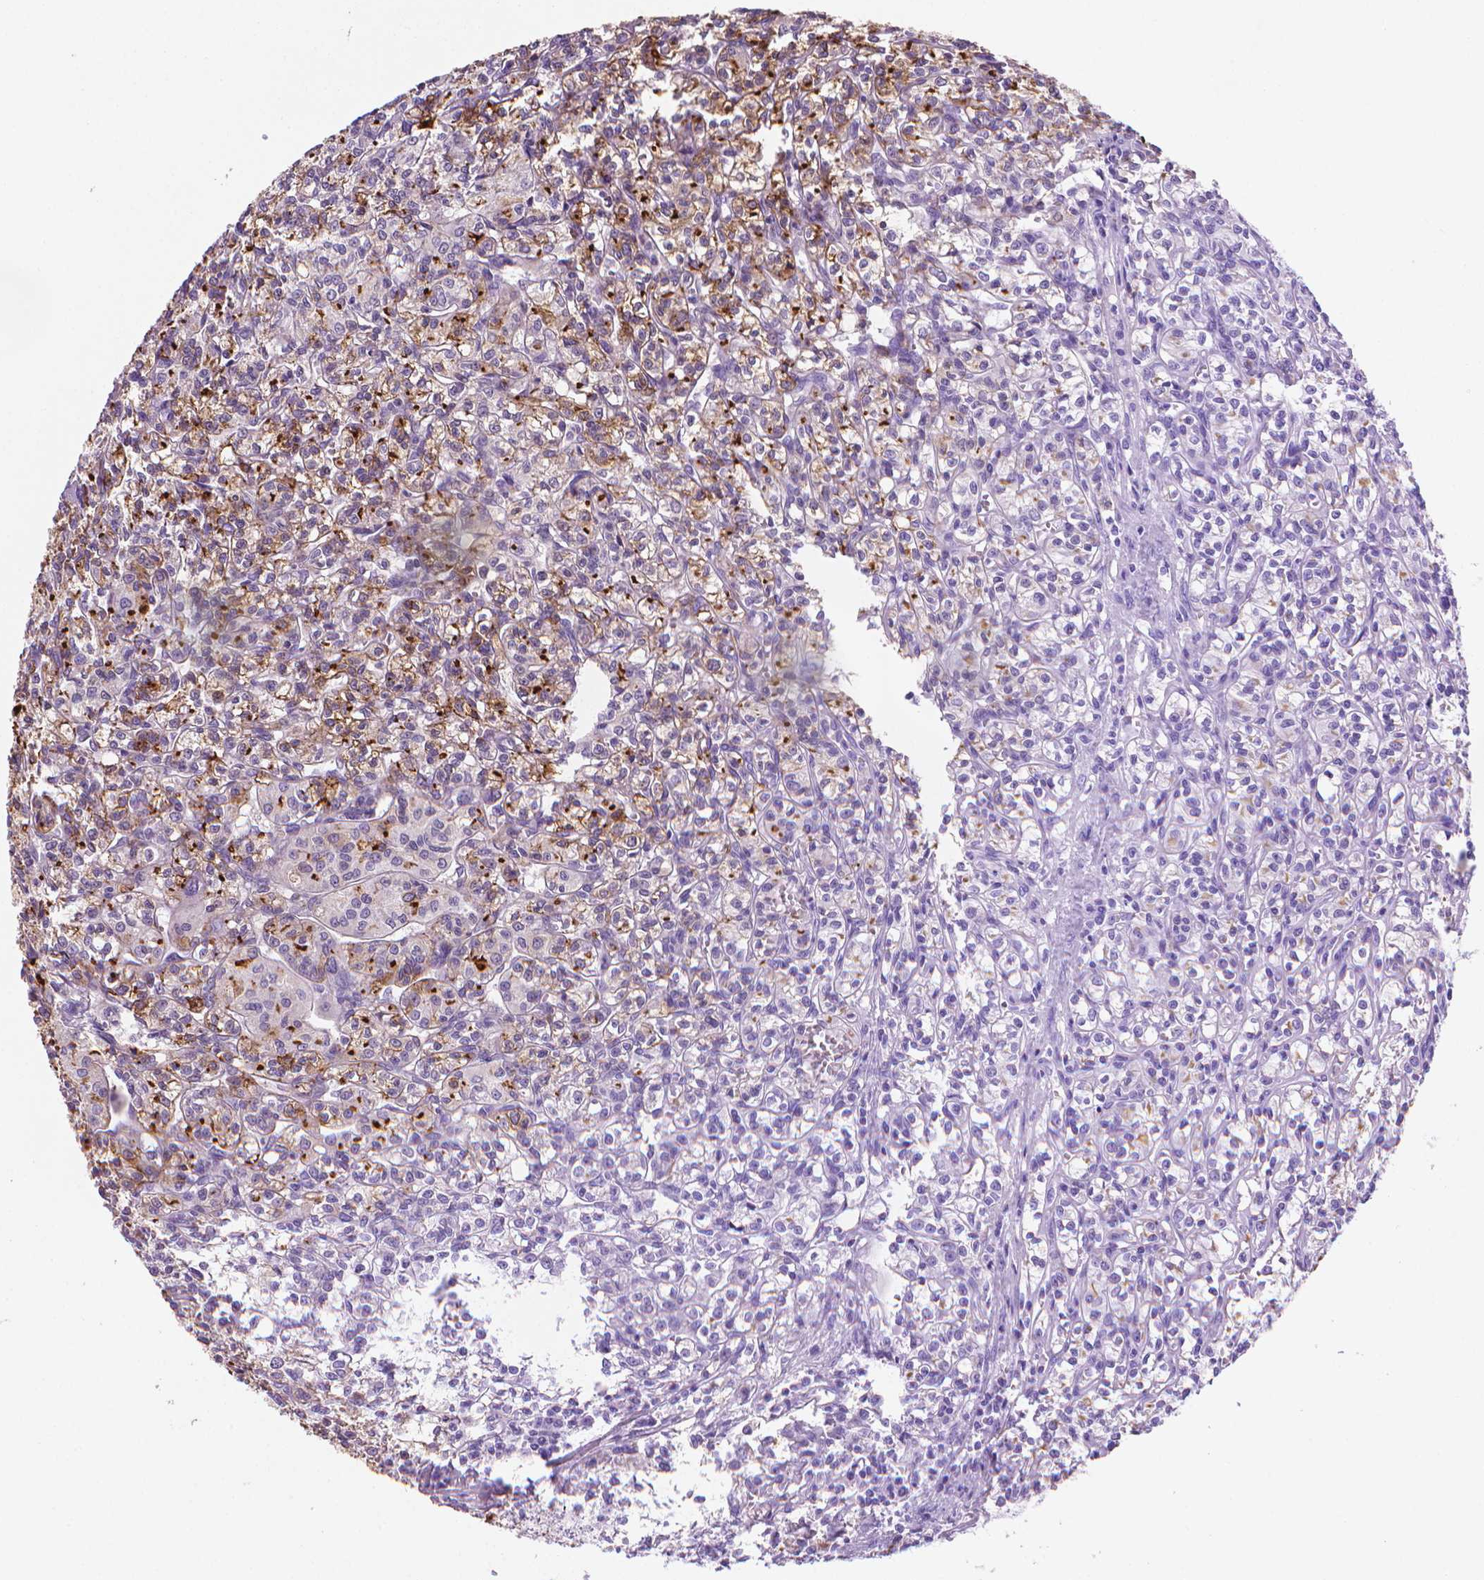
{"staining": {"intensity": "strong", "quantity": "25%-75%", "location": "cytoplasmic/membranous"}, "tissue": "renal cancer", "cell_type": "Tumor cells", "image_type": "cancer", "snomed": [{"axis": "morphology", "description": "Adenocarcinoma, NOS"}, {"axis": "topography", "description": "Kidney"}], "caption": "Renal cancer (adenocarcinoma) stained with a protein marker exhibits strong staining in tumor cells.", "gene": "MUC1", "patient": {"sex": "male", "age": 36}}